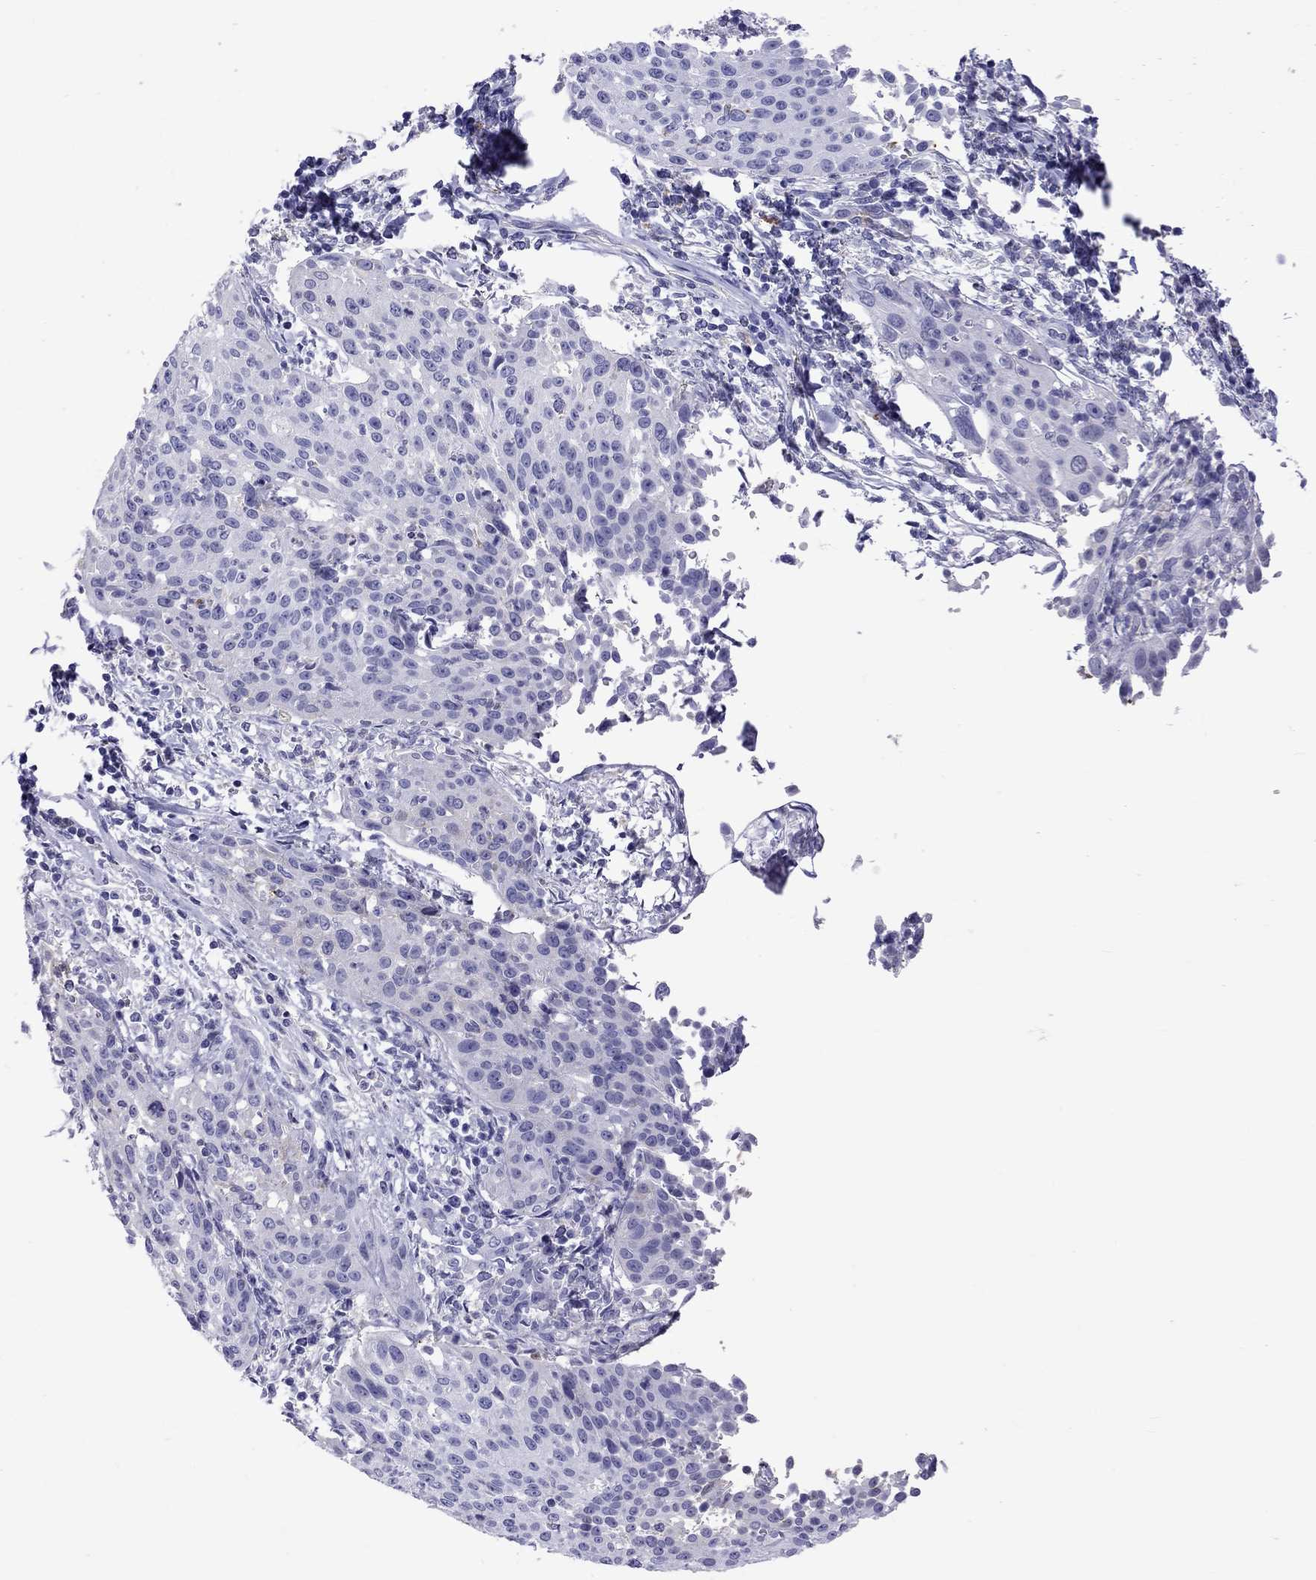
{"staining": {"intensity": "negative", "quantity": "none", "location": "none"}, "tissue": "cervical cancer", "cell_type": "Tumor cells", "image_type": "cancer", "snomed": [{"axis": "morphology", "description": "Squamous cell carcinoma, NOS"}, {"axis": "topography", "description": "Cervix"}], "caption": "The image demonstrates no staining of tumor cells in cervical squamous cell carcinoma.", "gene": "SERPINA3", "patient": {"sex": "female", "age": 26}}